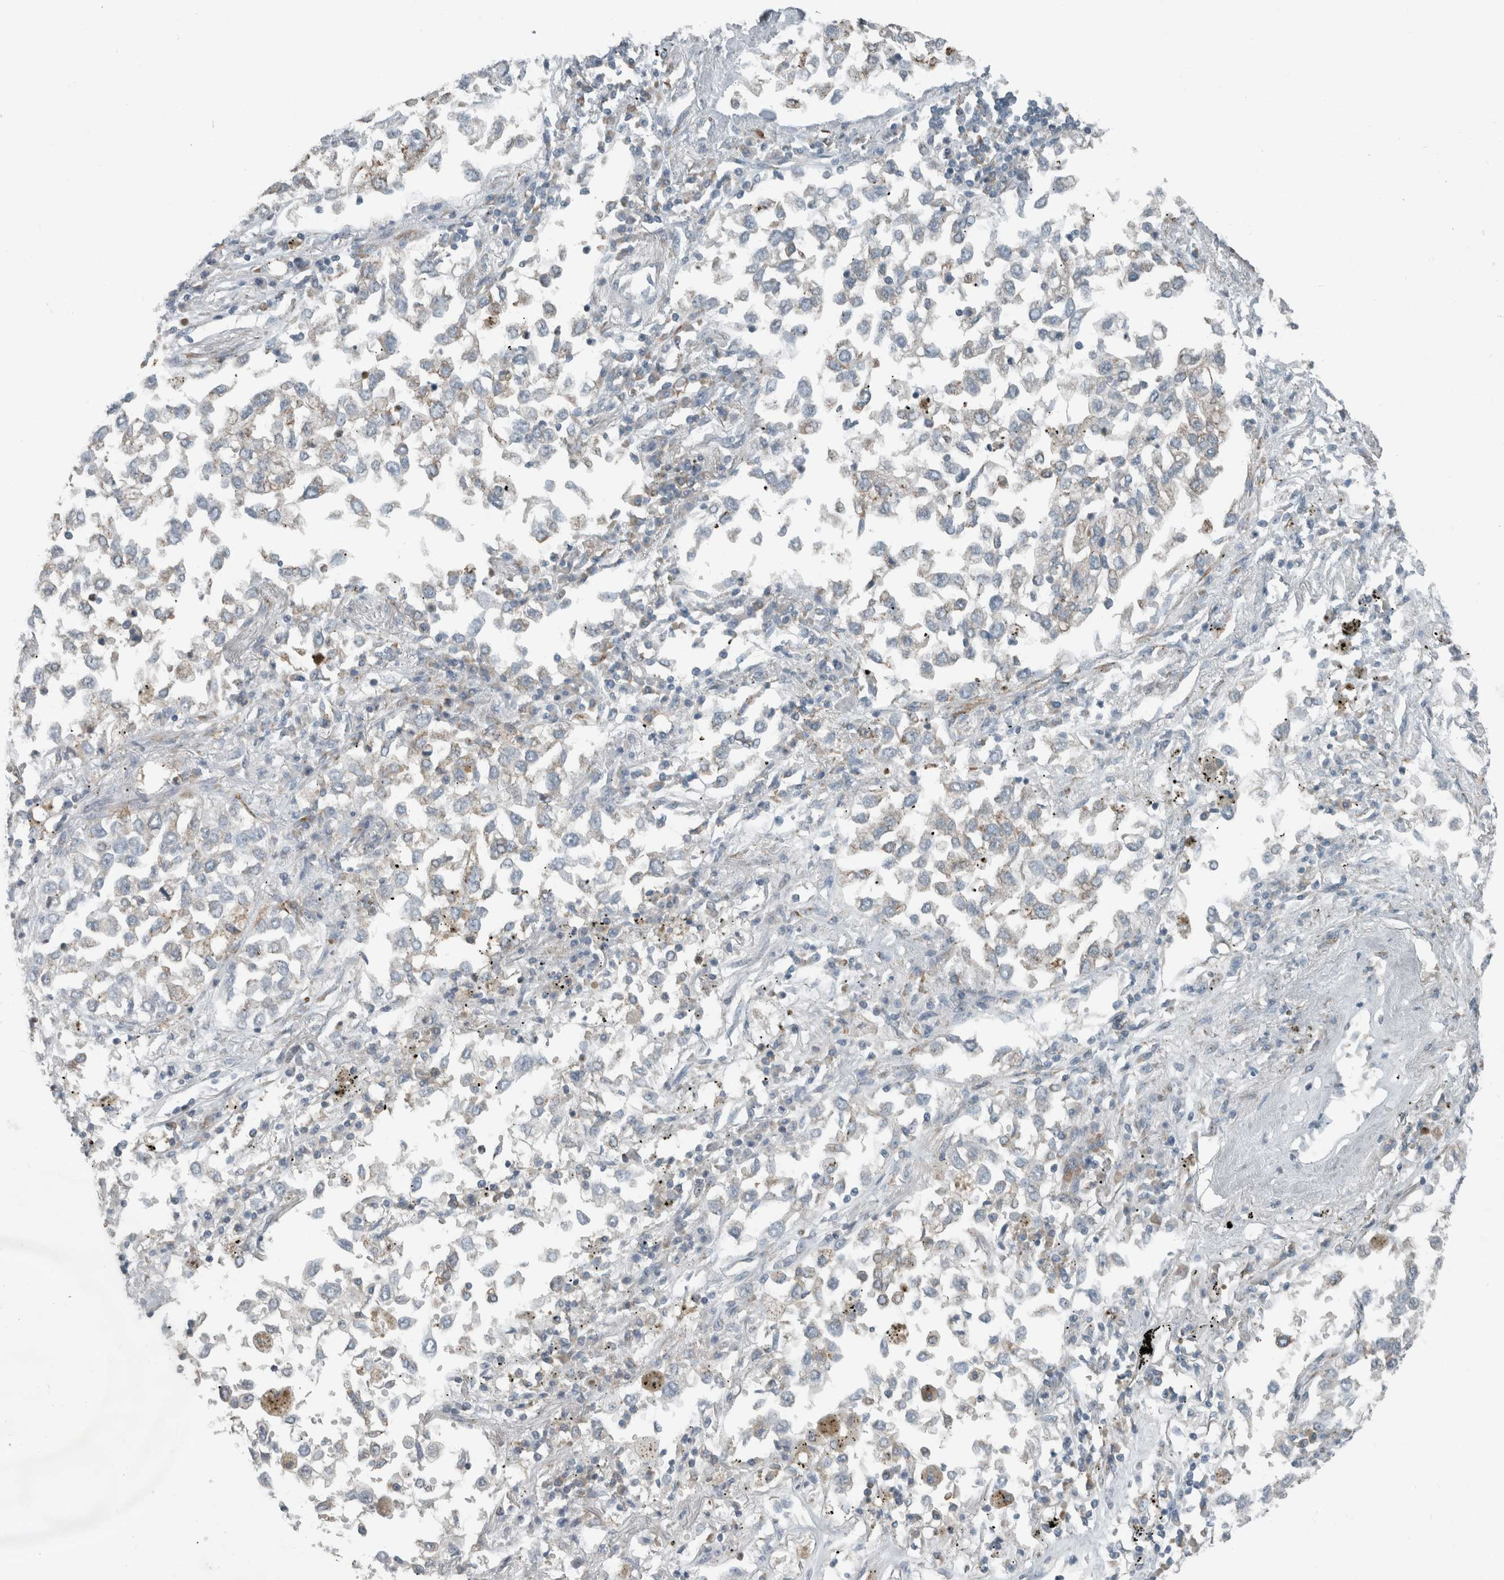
{"staining": {"intensity": "negative", "quantity": "none", "location": "none"}, "tissue": "lung cancer", "cell_type": "Tumor cells", "image_type": "cancer", "snomed": [{"axis": "morphology", "description": "Inflammation, NOS"}, {"axis": "morphology", "description": "Adenocarcinoma, NOS"}, {"axis": "topography", "description": "Lung"}], "caption": "This is an immunohistochemistry (IHC) photomicrograph of lung adenocarcinoma. There is no positivity in tumor cells.", "gene": "KIF1C", "patient": {"sex": "male", "age": 63}}